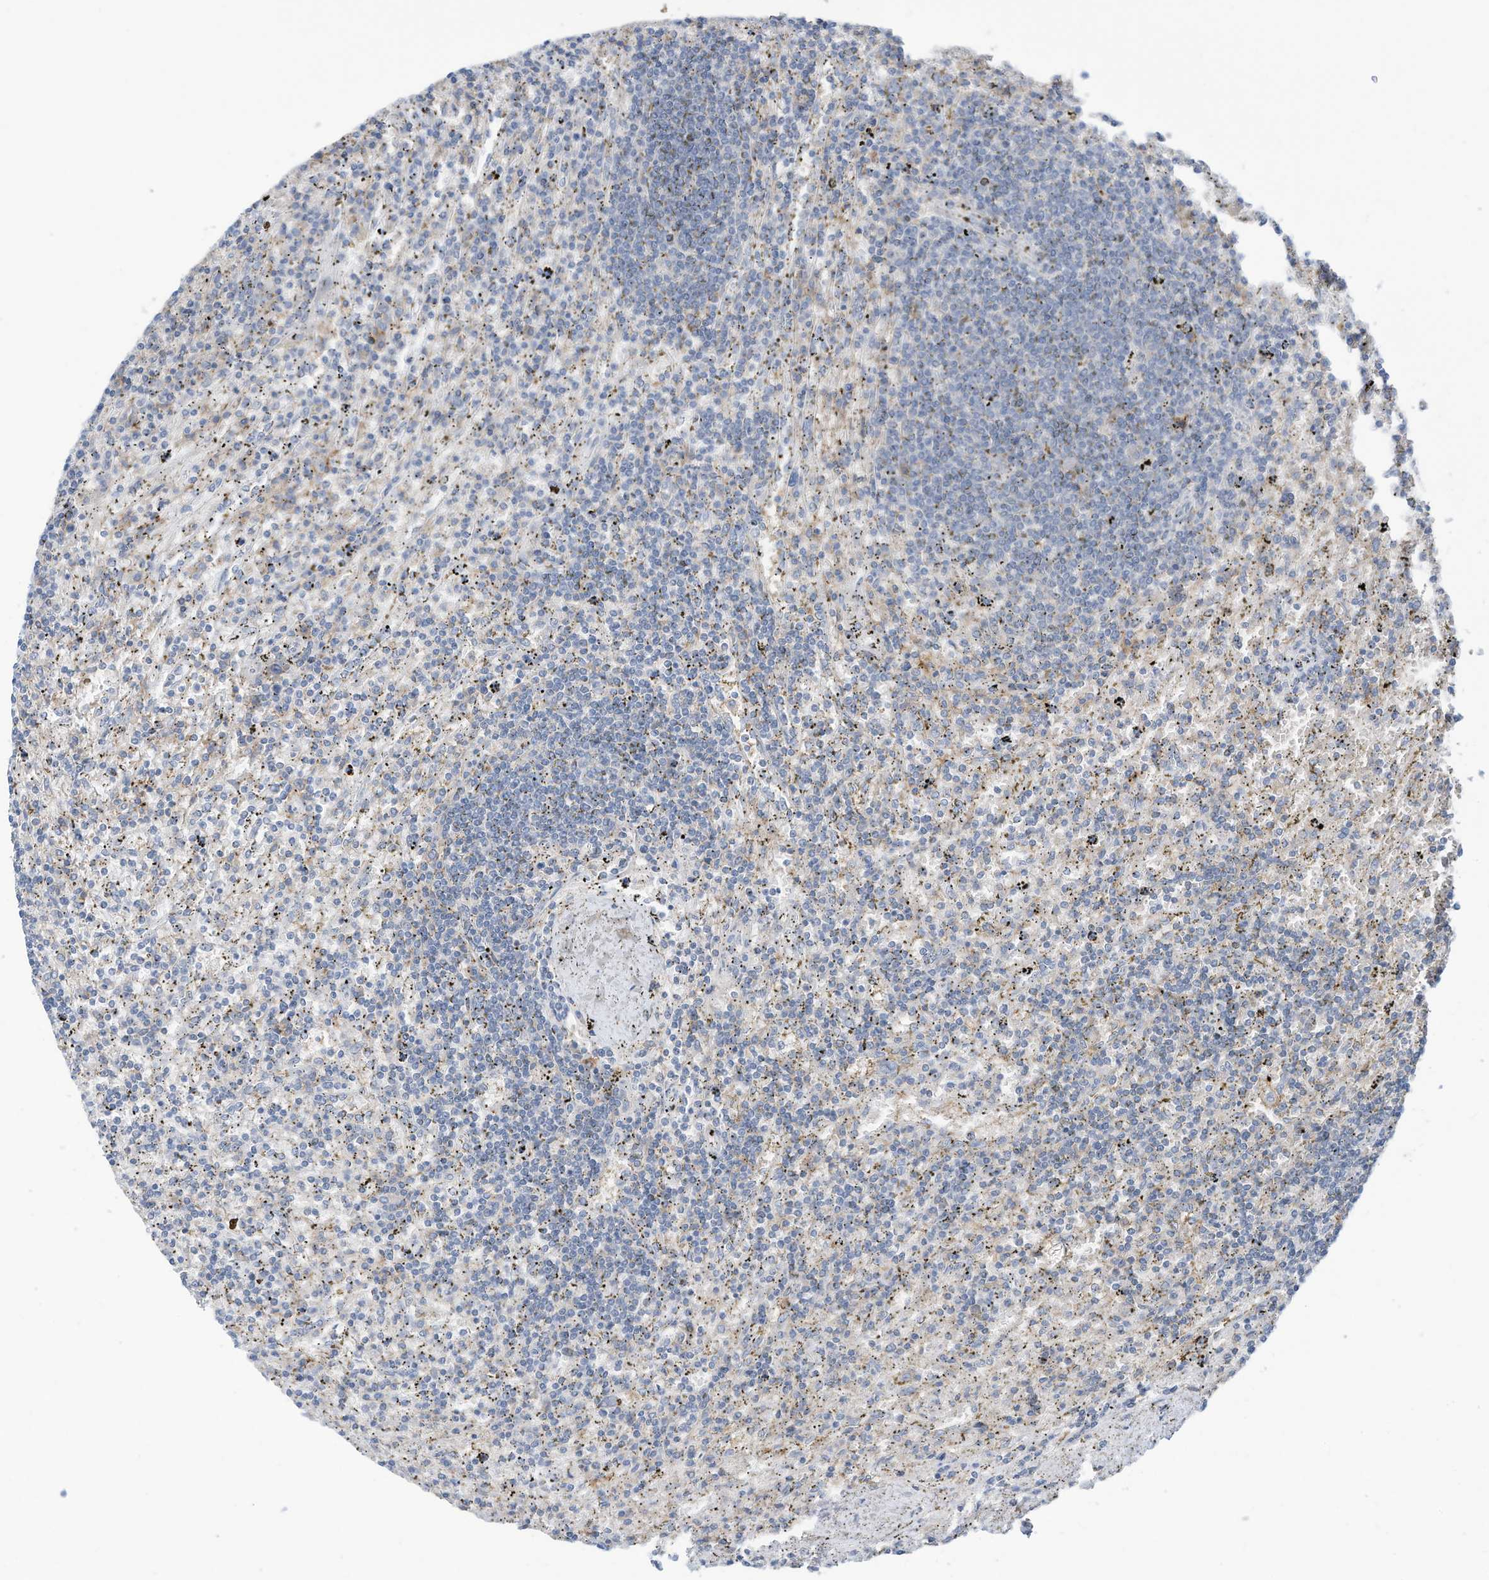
{"staining": {"intensity": "negative", "quantity": "none", "location": "none"}, "tissue": "lymphoma", "cell_type": "Tumor cells", "image_type": "cancer", "snomed": [{"axis": "morphology", "description": "Malignant lymphoma, non-Hodgkin's type, Low grade"}, {"axis": "topography", "description": "Spleen"}], "caption": "A histopathology image of human malignant lymphoma, non-Hodgkin's type (low-grade) is negative for staining in tumor cells.", "gene": "SLC1A5", "patient": {"sex": "male", "age": 76}}